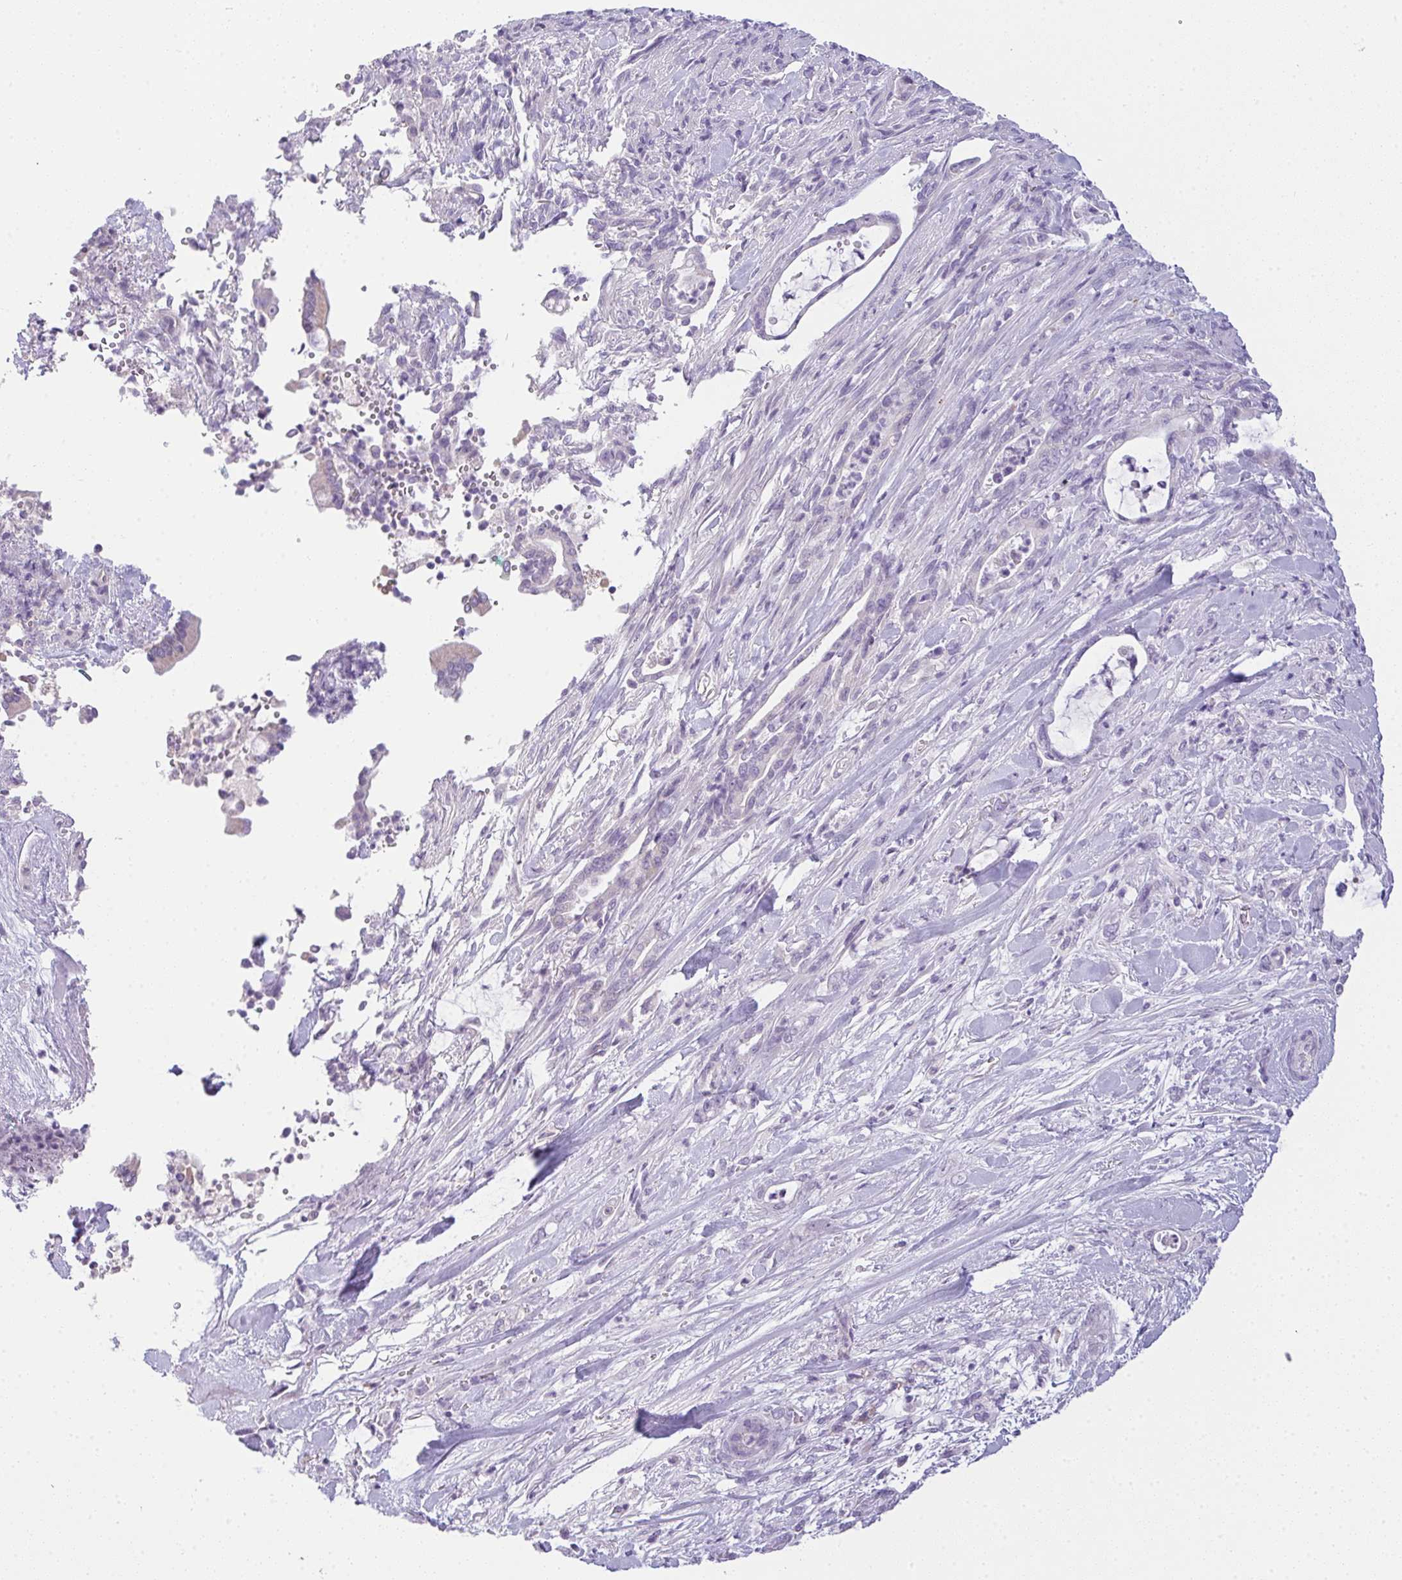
{"staining": {"intensity": "negative", "quantity": "none", "location": "none"}, "tissue": "pancreatic cancer", "cell_type": "Tumor cells", "image_type": "cancer", "snomed": [{"axis": "morphology", "description": "Normal tissue, NOS"}, {"axis": "morphology", "description": "Adenocarcinoma, NOS"}, {"axis": "topography", "description": "Pancreas"}], "caption": "High power microscopy photomicrograph of an IHC histopathology image of pancreatic adenocarcinoma, revealing no significant expression in tumor cells.", "gene": "COX7B", "patient": {"sex": "female", "age": 55}}